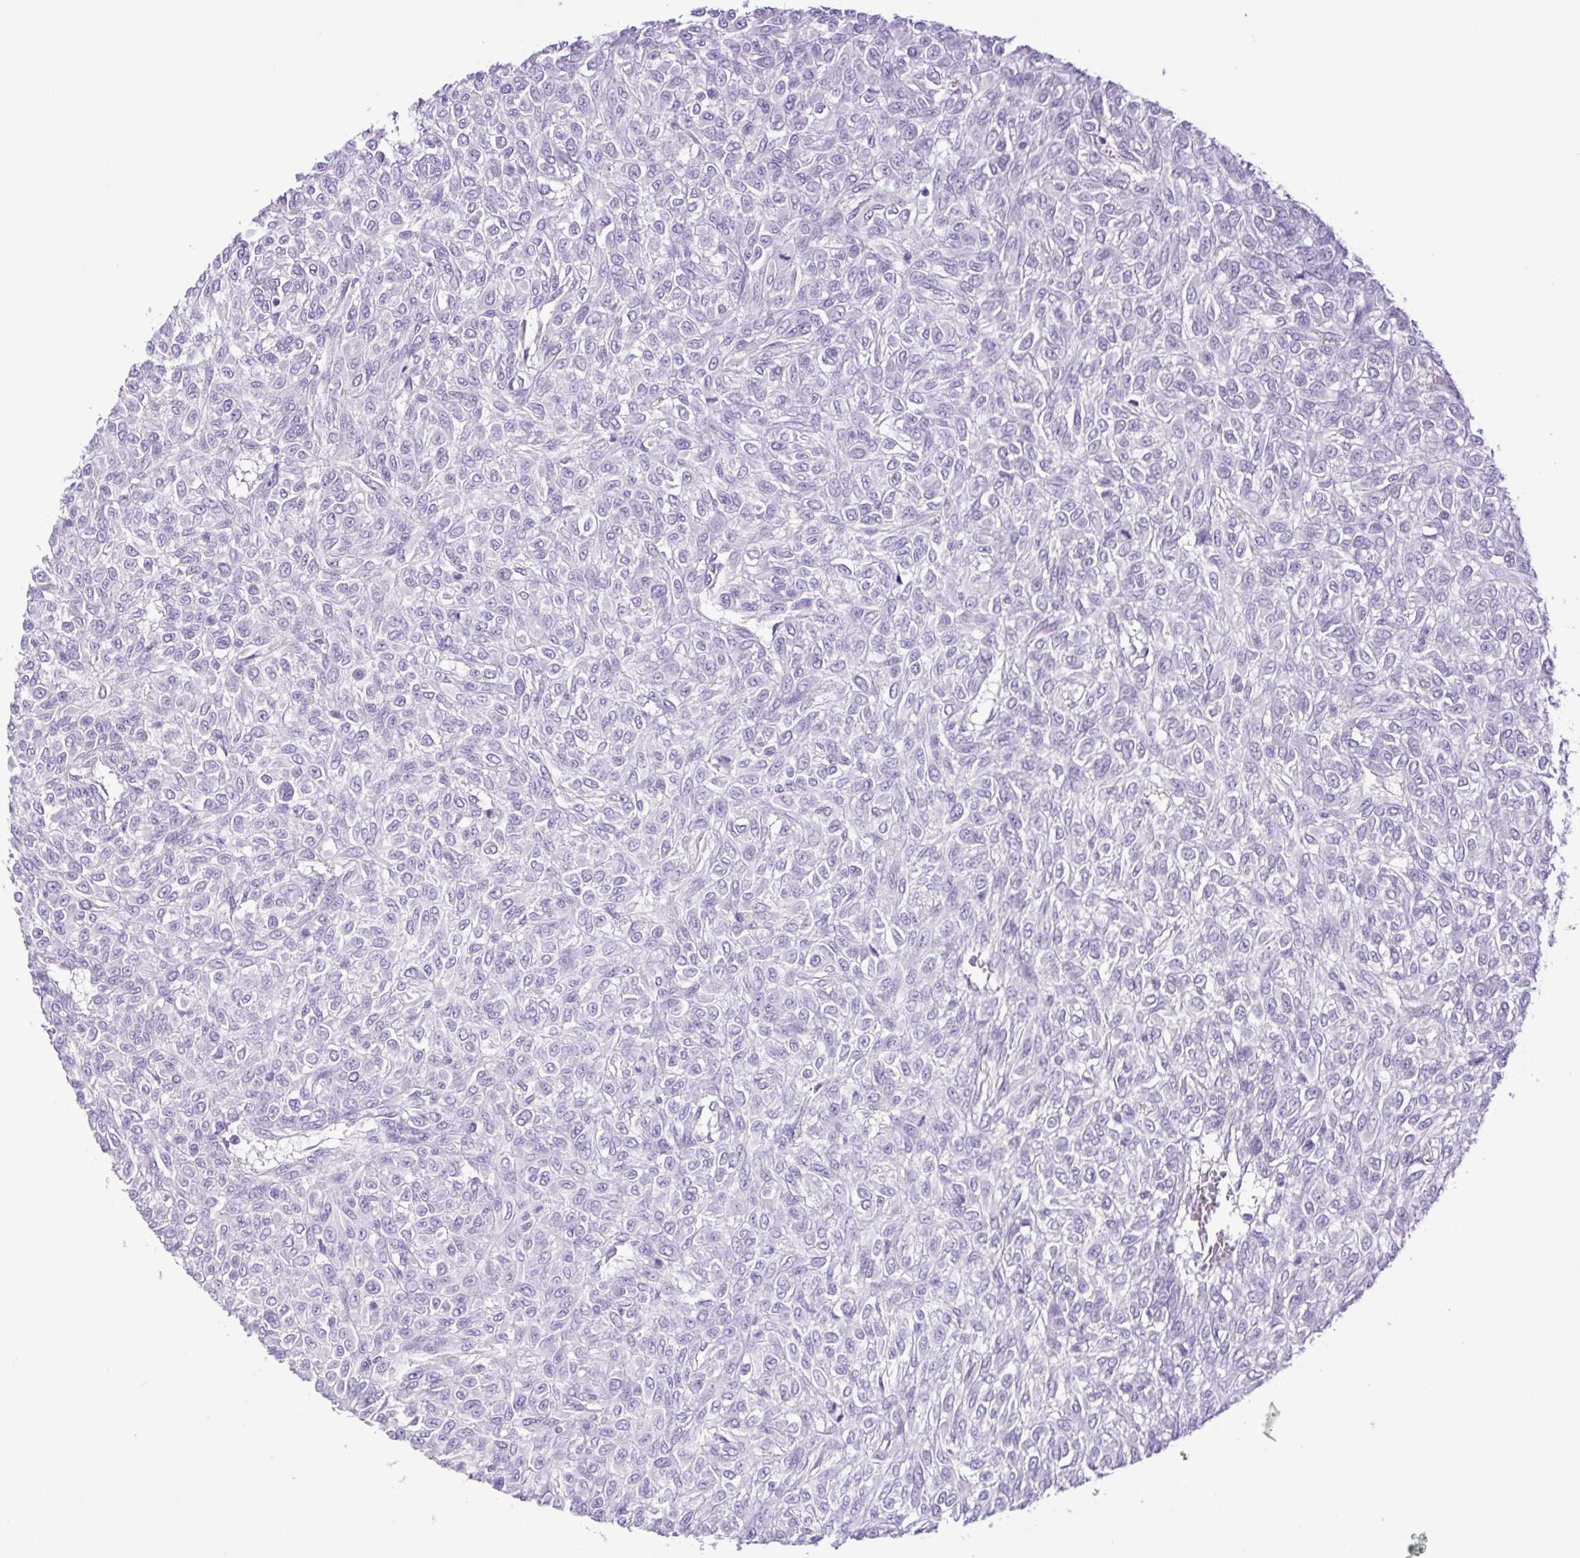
{"staining": {"intensity": "negative", "quantity": "none", "location": "none"}, "tissue": "renal cancer", "cell_type": "Tumor cells", "image_type": "cancer", "snomed": [{"axis": "morphology", "description": "Adenocarcinoma, NOS"}, {"axis": "topography", "description": "Kidney"}], "caption": "Immunohistochemistry of adenocarcinoma (renal) demonstrates no positivity in tumor cells.", "gene": "CDSN", "patient": {"sex": "male", "age": 58}}